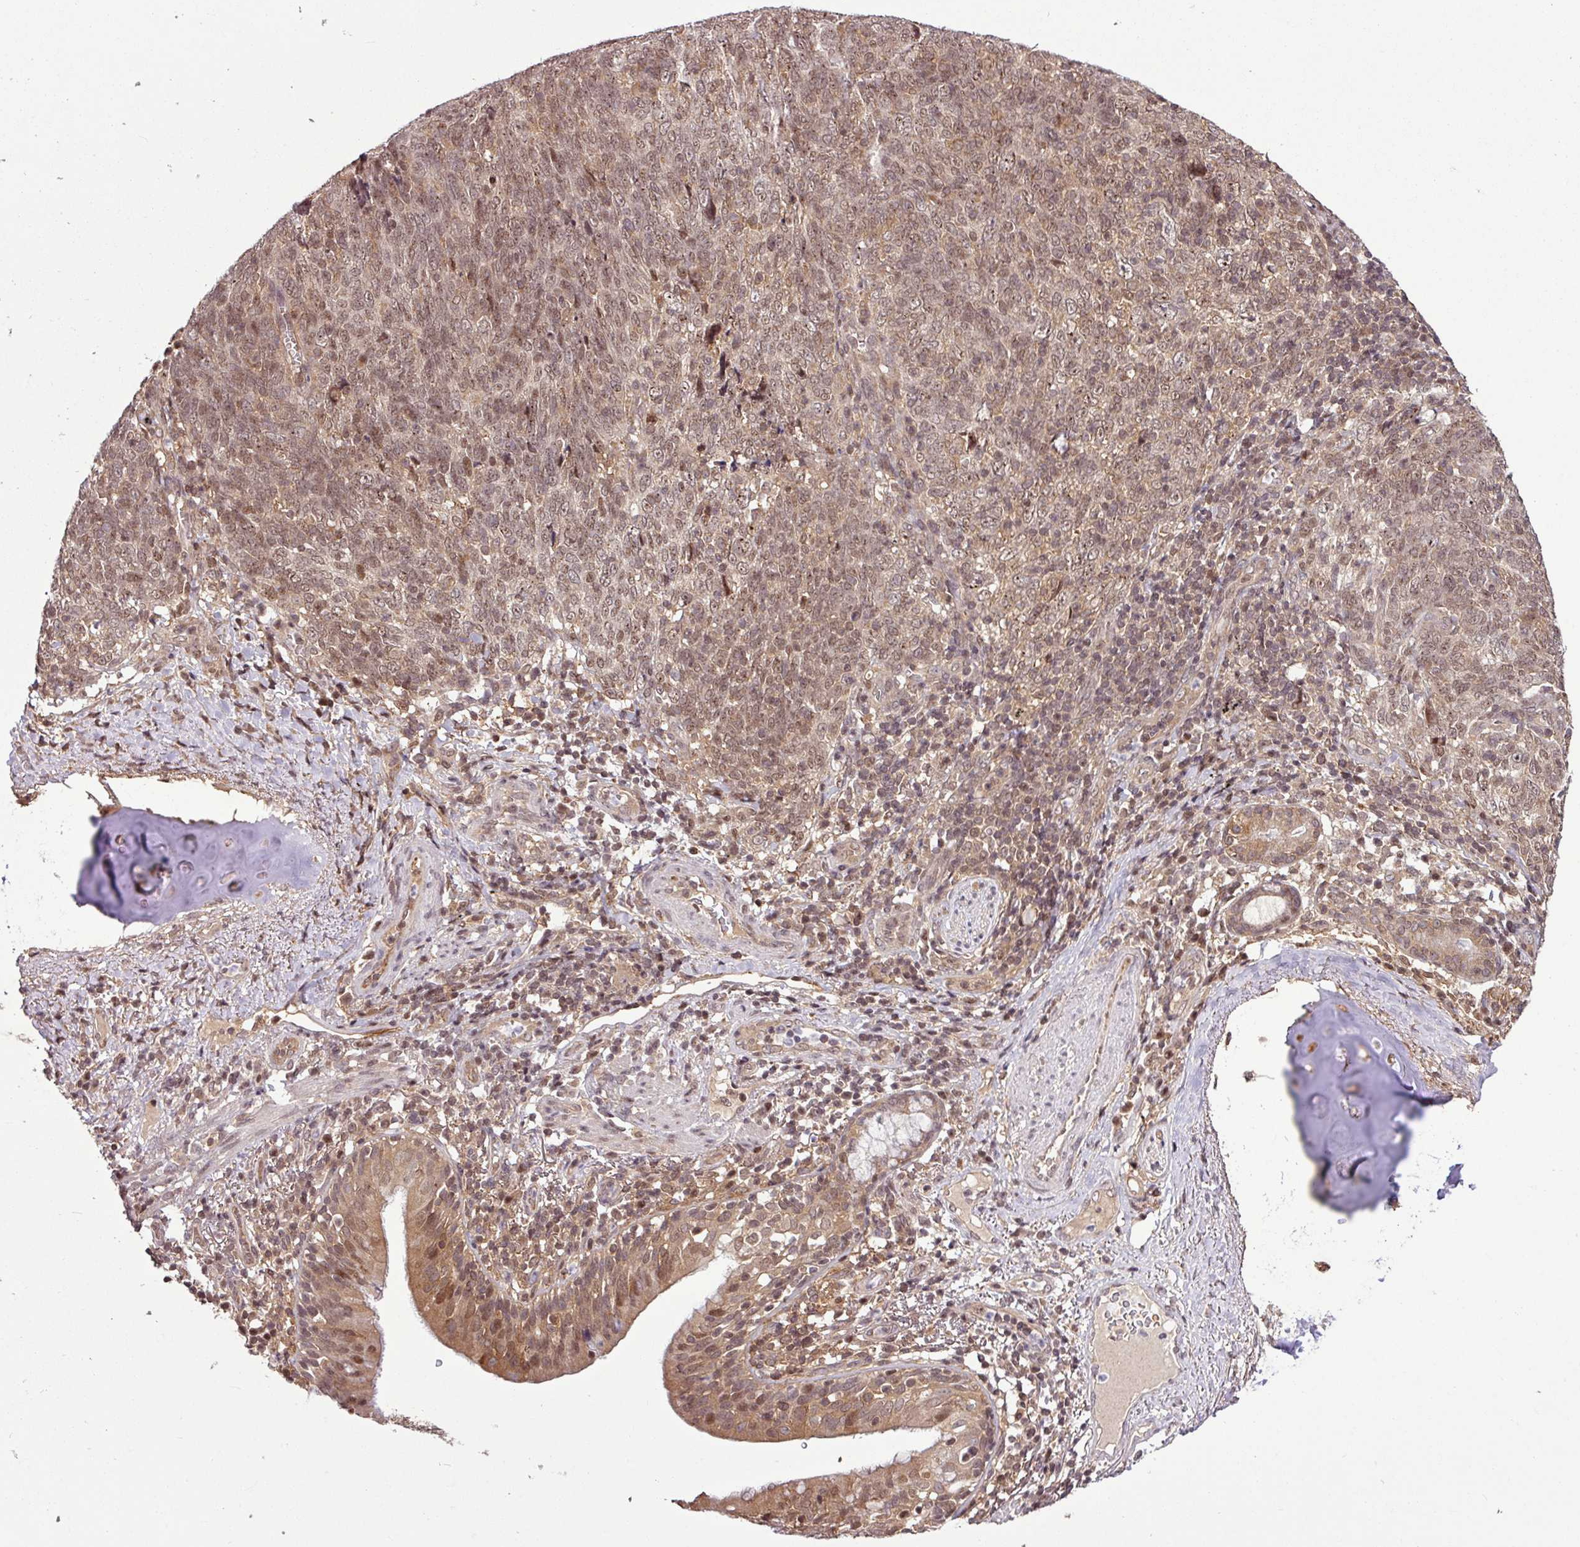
{"staining": {"intensity": "moderate", "quantity": ">75%", "location": "cytoplasmic/membranous,nuclear"}, "tissue": "lung cancer", "cell_type": "Tumor cells", "image_type": "cancer", "snomed": [{"axis": "morphology", "description": "Squamous cell carcinoma, NOS"}, {"axis": "topography", "description": "Lung"}], "caption": "A micrograph of lung cancer (squamous cell carcinoma) stained for a protein shows moderate cytoplasmic/membranous and nuclear brown staining in tumor cells. (DAB (3,3'-diaminobenzidine) = brown stain, brightfield microscopy at high magnification).", "gene": "ITPKC", "patient": {"sex": "female", "age": 72}}